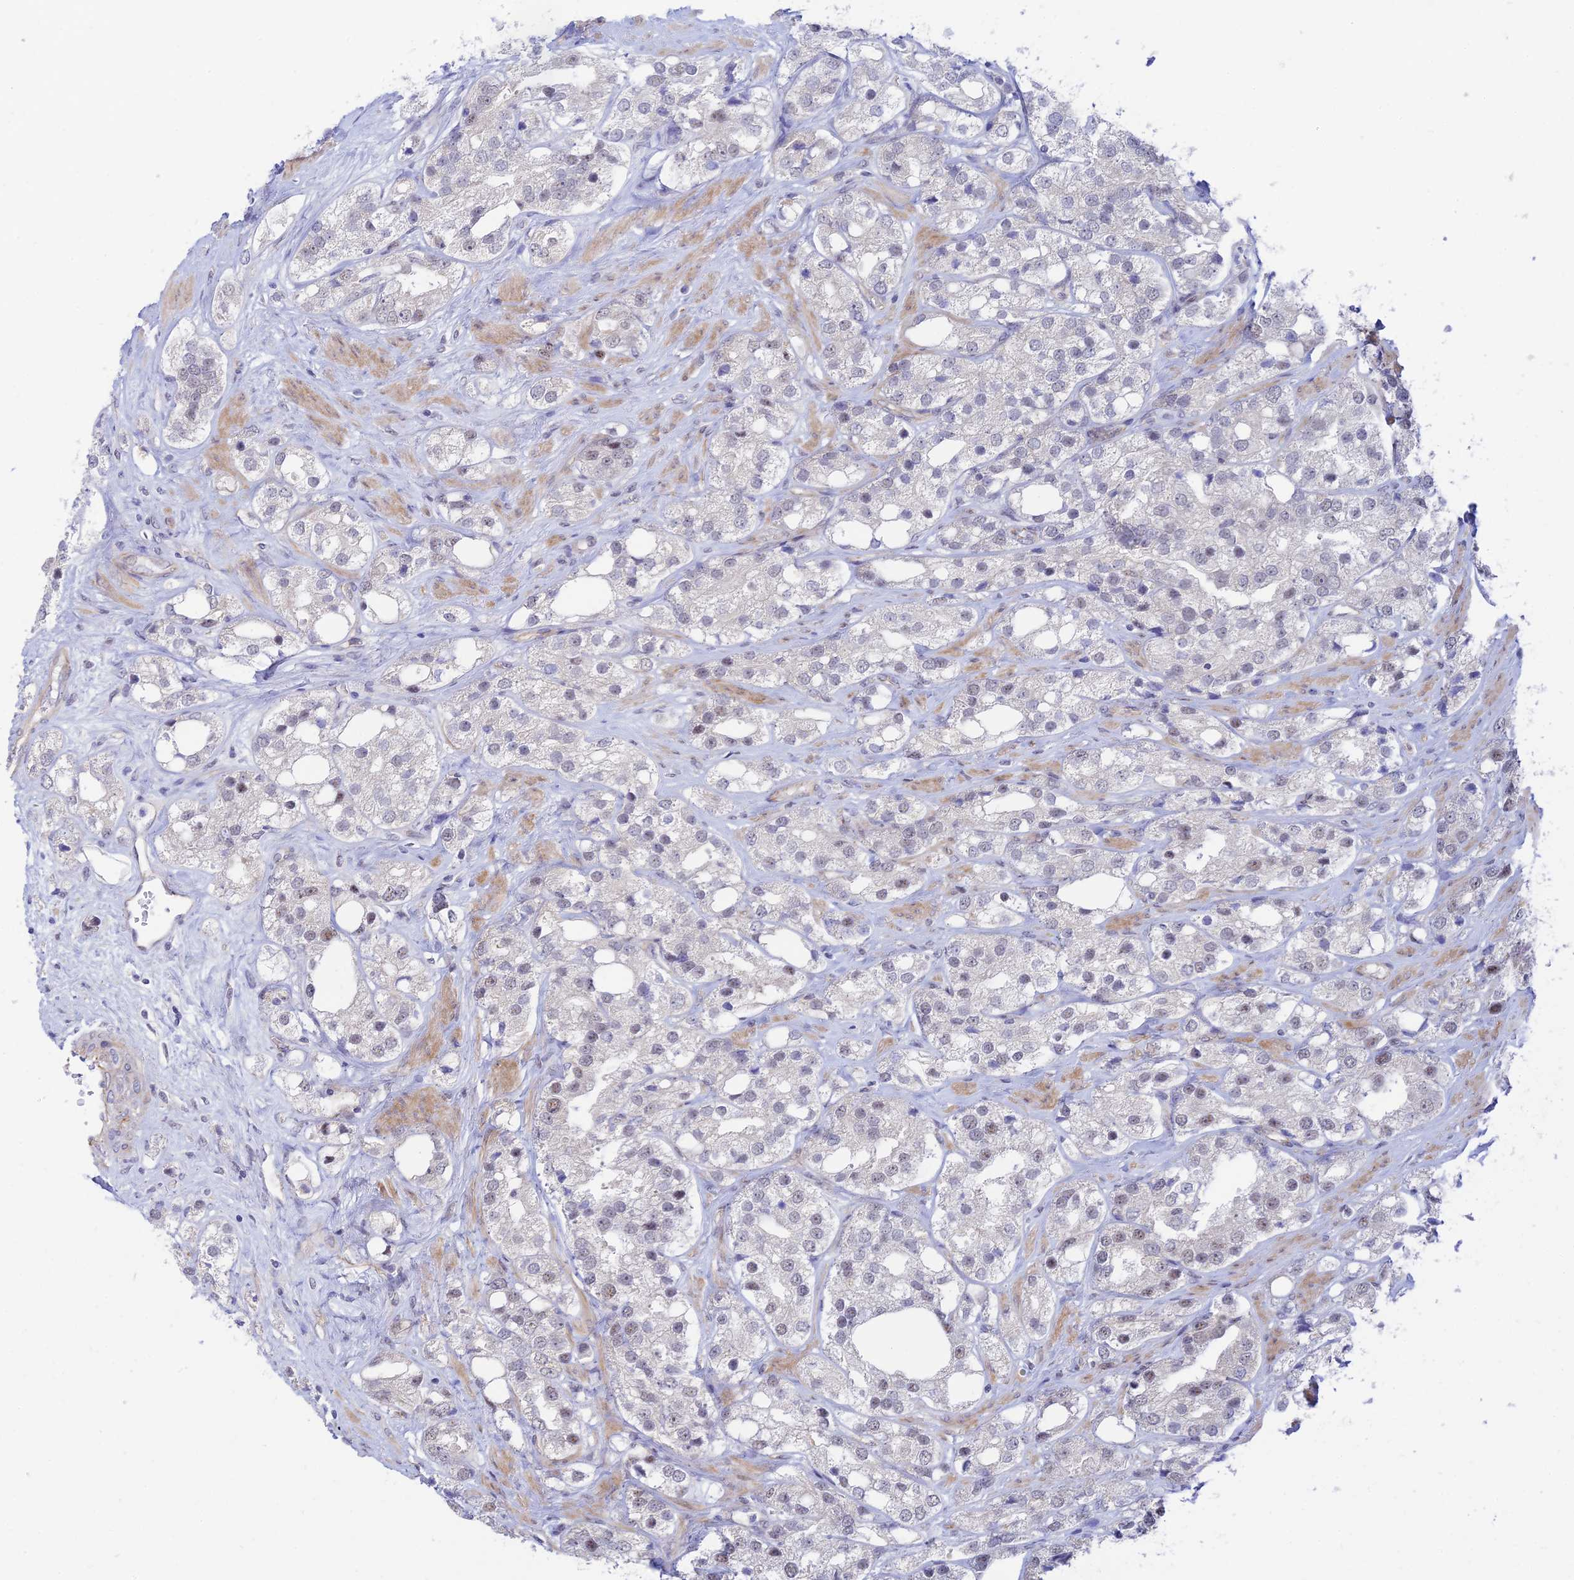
{"staining": {"intensity": "weak", "quantity": "<25%", "location": "nuclear"}, "tissue": "prostate cancer", "cell_type": "Tumor cells", "image_type": "cancer", "snomed": [{"axis": "morphology", "description": "Adenocarcinoma, NOS"}, {"axis": "topography", "description": "Prostate"}], "caption": "A high-resolution image shows immunohistochemistry (IHC) staining of prostate cancer (adenocarcinoma), which demonstrates no significant expression in tumor cells.", "gene": "CFAP92", "patient": {"sex": "male", "age": 79}}